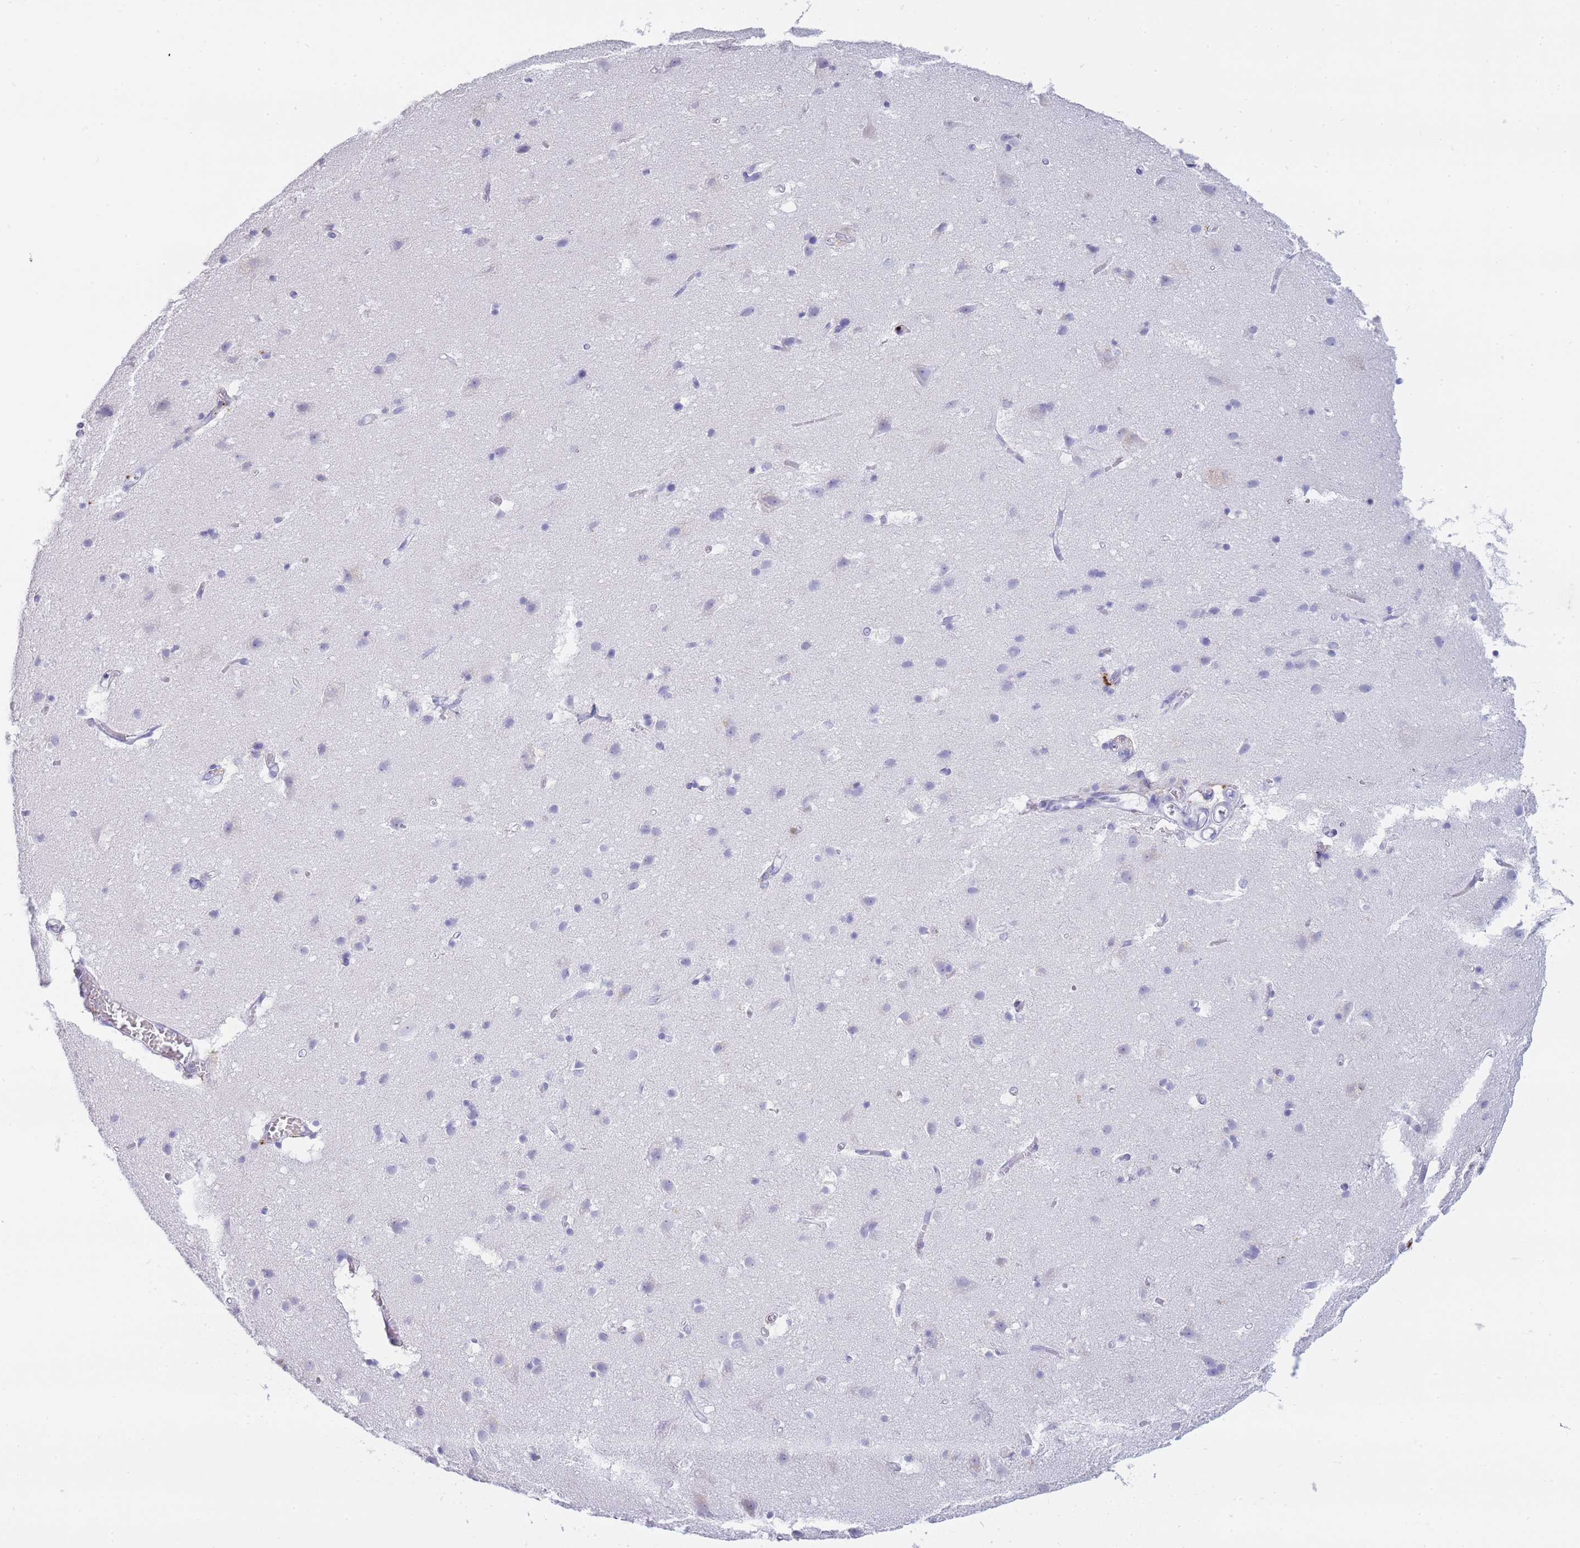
{"staining": {"intensity": "negative", "quantity": "none", "location": "none"}, "tissue": "cerebral cortex", "cell_type": "Endothelial cells", "image_type": "normal", "snomed": [{"axis": "morphology", "description": "Normal tissue, NOS"}, {"axis": "topography", "description": "Cerebral cortex"}], "caption": "The photomicrograph exhibits no staining of endothelial cells in normal cerebral cortex. (Immunohistochemistry, brightfield microscopy, high magnification).", "gene": "GAA", "patient": {"sex": "male", "age": 54}}